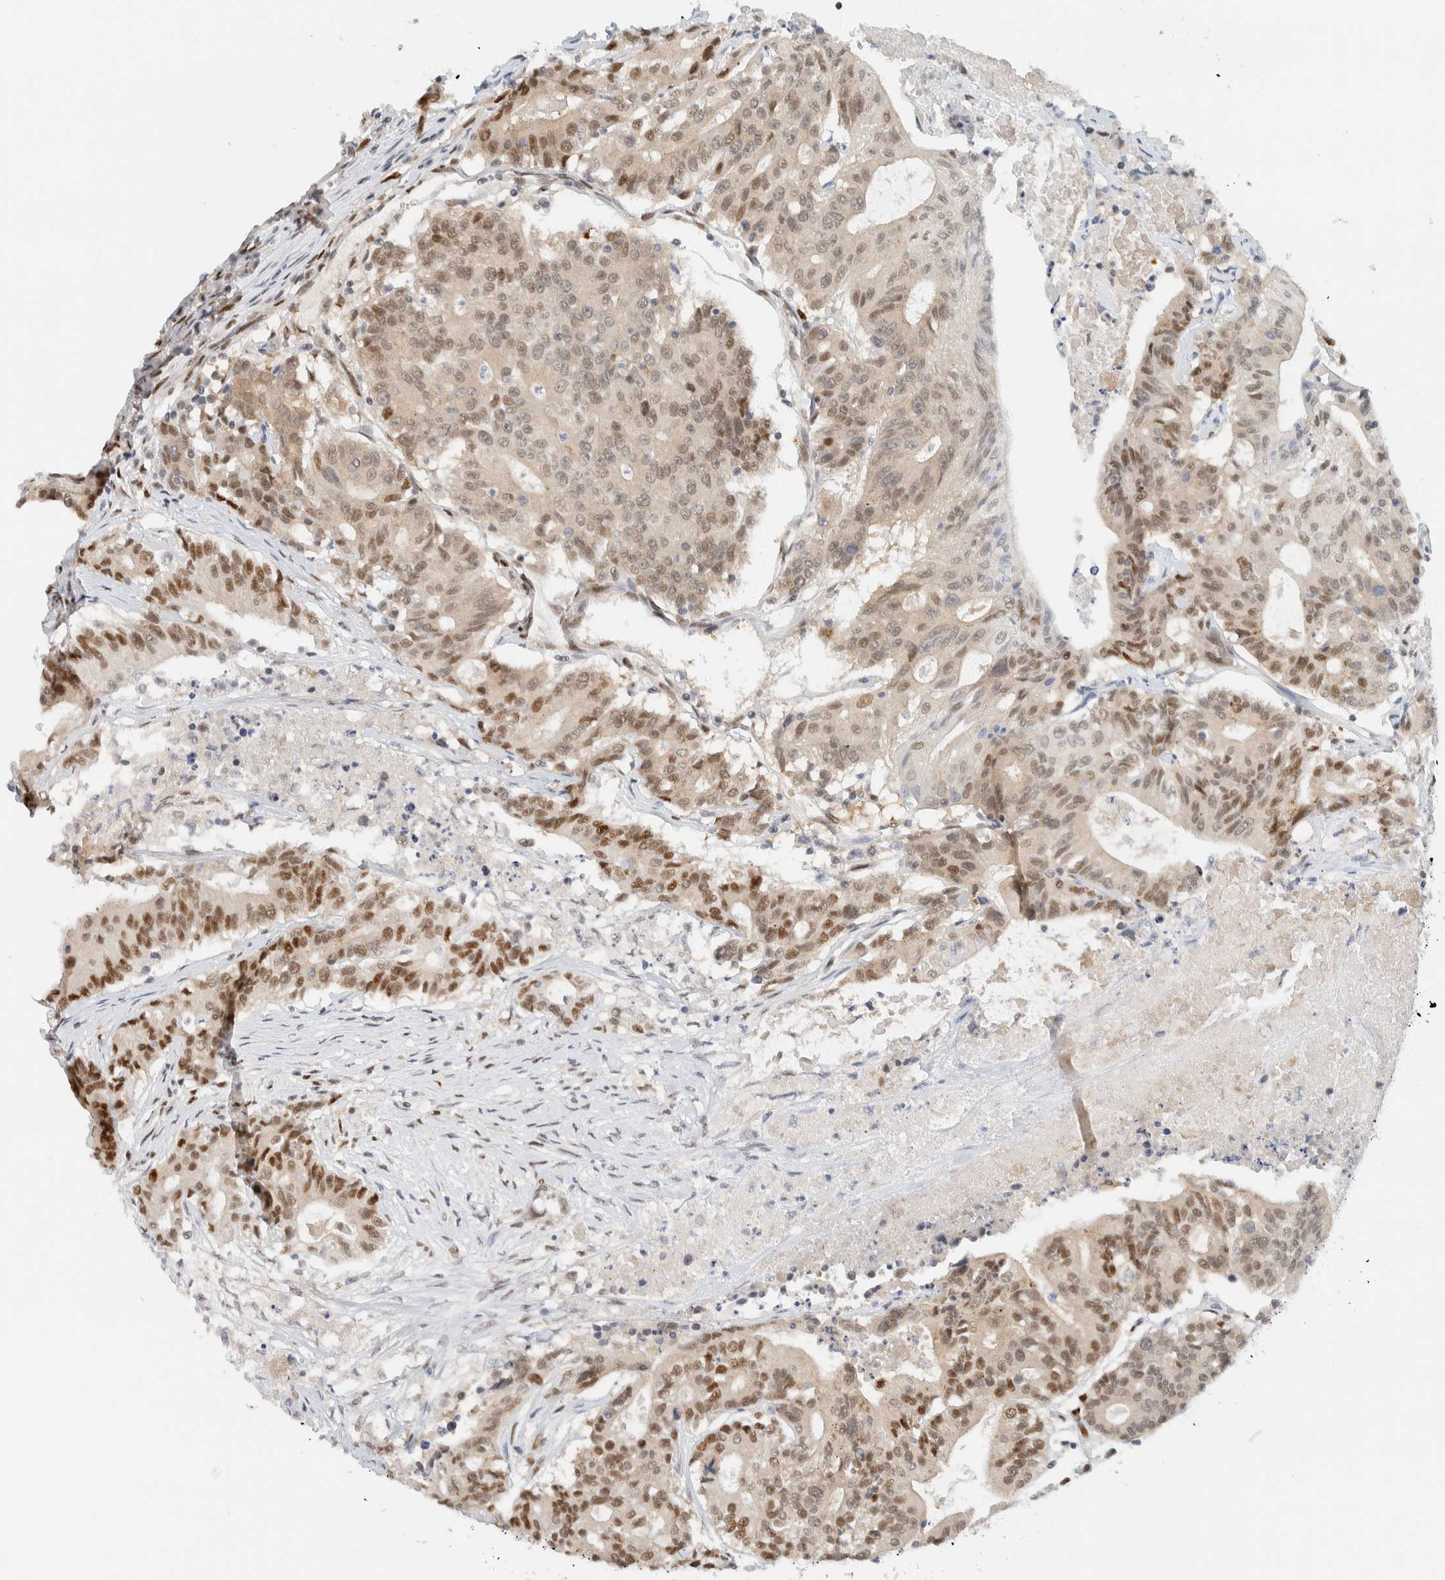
{"staining": {"intensity": "moderate", "quantity": "25%-75%", "location": "nuclear"}, "tissue": "colorectal cancer", "cell_type": "Tumor cells", "image_type": "cancer", "snomed": [{"axis": "morphology", "description": "Adenocarcinoma, NOS"}, {"axis": "topography", "description": "Colon"}], "caption": "Adenocarcinoma (colorectal) was stained to show a protein in brown. There is medium levels of moderate nuclear staining in about 25%-75% of tumor cells. (IHC, brightfield microscopy, high magnification).", "gene": "ZNF683", "patient": {"sex": "female", "age": 77}}